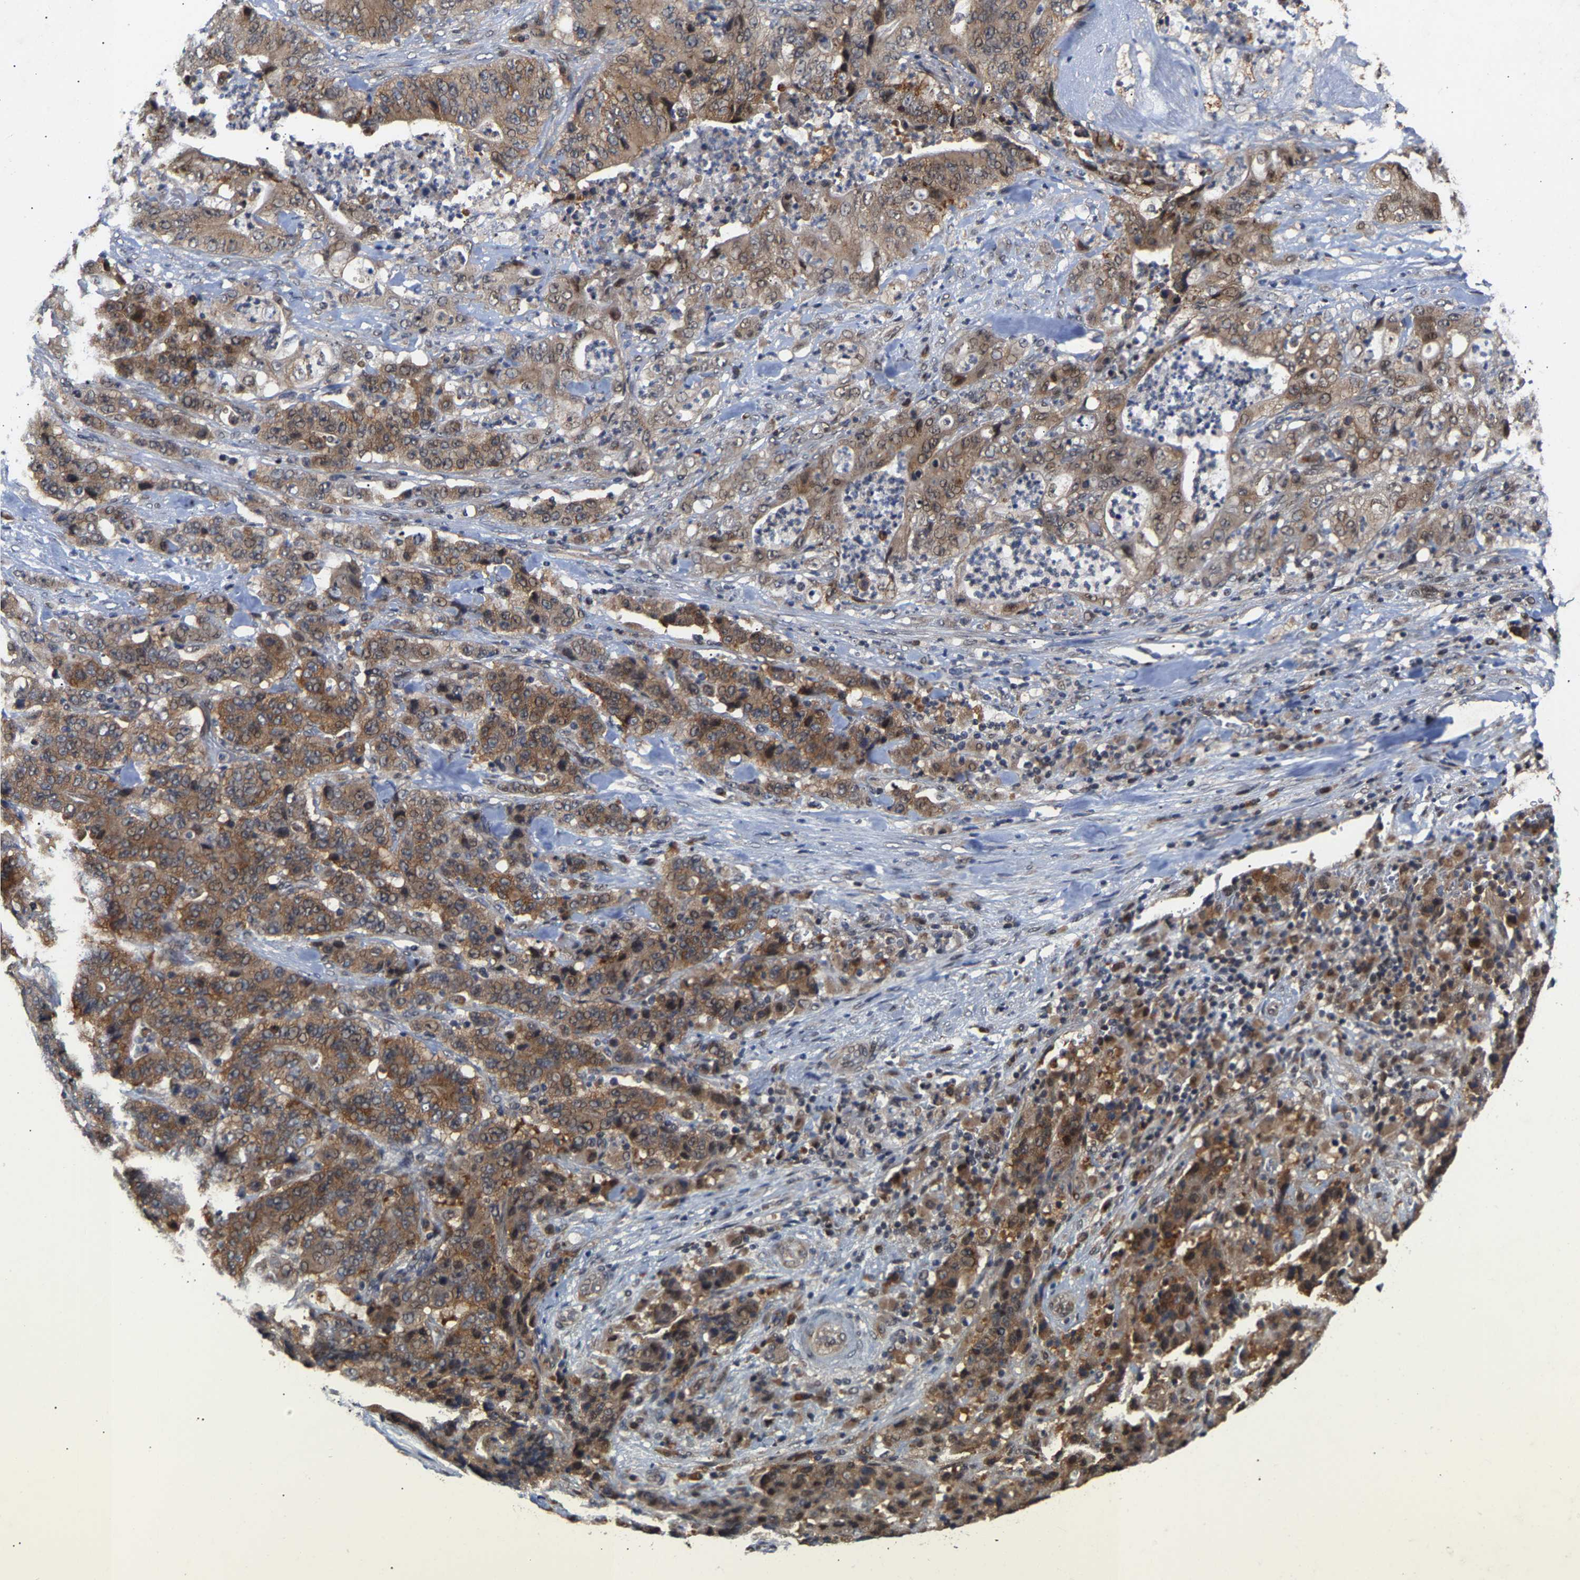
{"staining": {"intensity": "moderate", "quantity": ">75%", "location": "cytoplasmic/membranous"}, "tissue": "stomach cancer", "cell_type": "Tumor cells", "image_type": "cancer", "snomed": [{"axis": "morphology", "description": "Adenocarcinoma, NOS"}, {"axis": "topography", "description": "Stomach"}], "caption": "Brown immunohistochemical staining in human stomach cancer (adenocarcinoma) demonstrates moderate cytoplasmic/membranous staining in approximately >75% of tumor cells.", "gene": "CLIP2", "patient": {"sex": "female", "age": 73}}